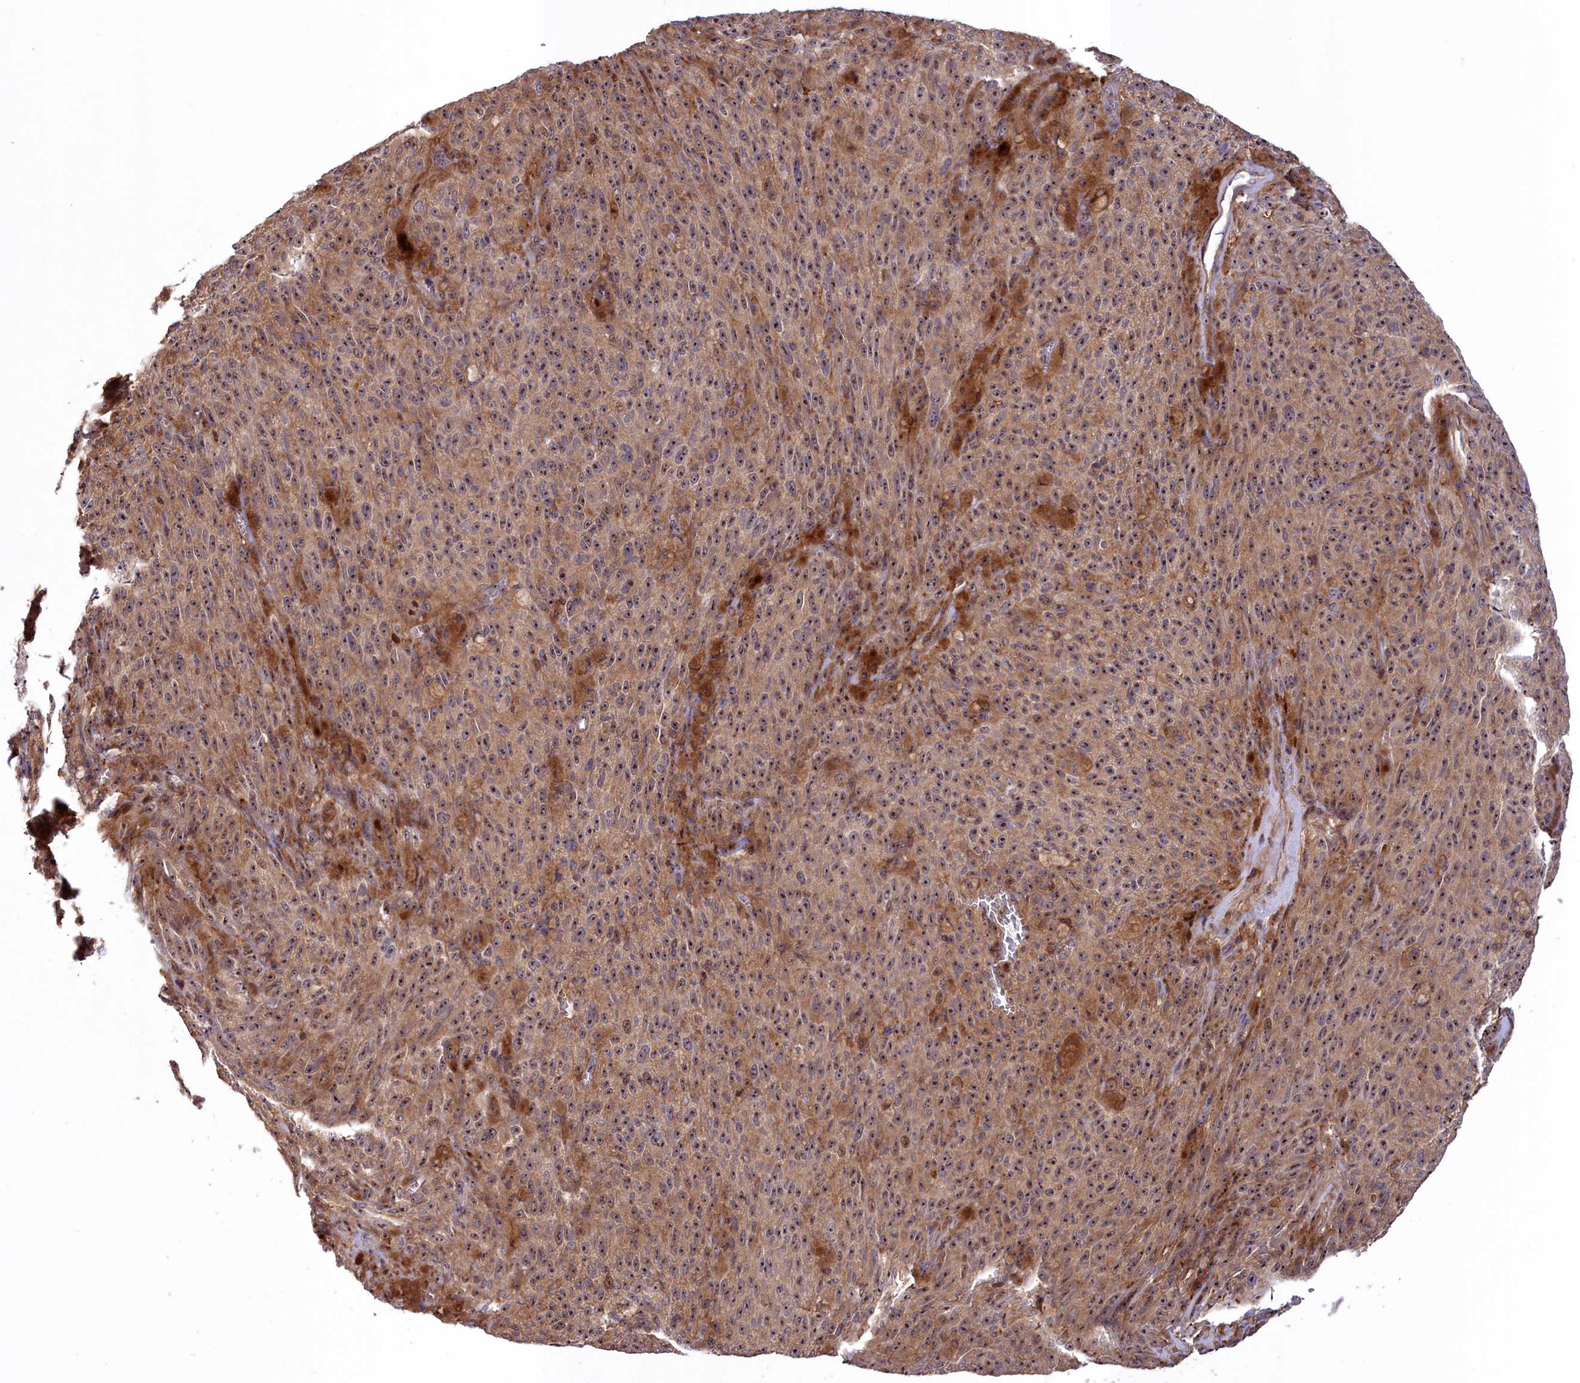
{"staining": {"intensity": "moderate", "quantity": ">75%", "location": "nuclear"}, "tissue": "melanoma", "cell_type": "Tumor cells", "image_type": "cancer", "snomed": [{"axis": "morphology", "description": "Malignant melanoma, NOS"}, {"axis": "topography", "description": "Skin"}], "caption": "Moderate nuclear protein staining is present in about >75% of tumor cells in melanoma.", "gene": "NEURL4", "patient": {"sex": "female", "age": 82}}